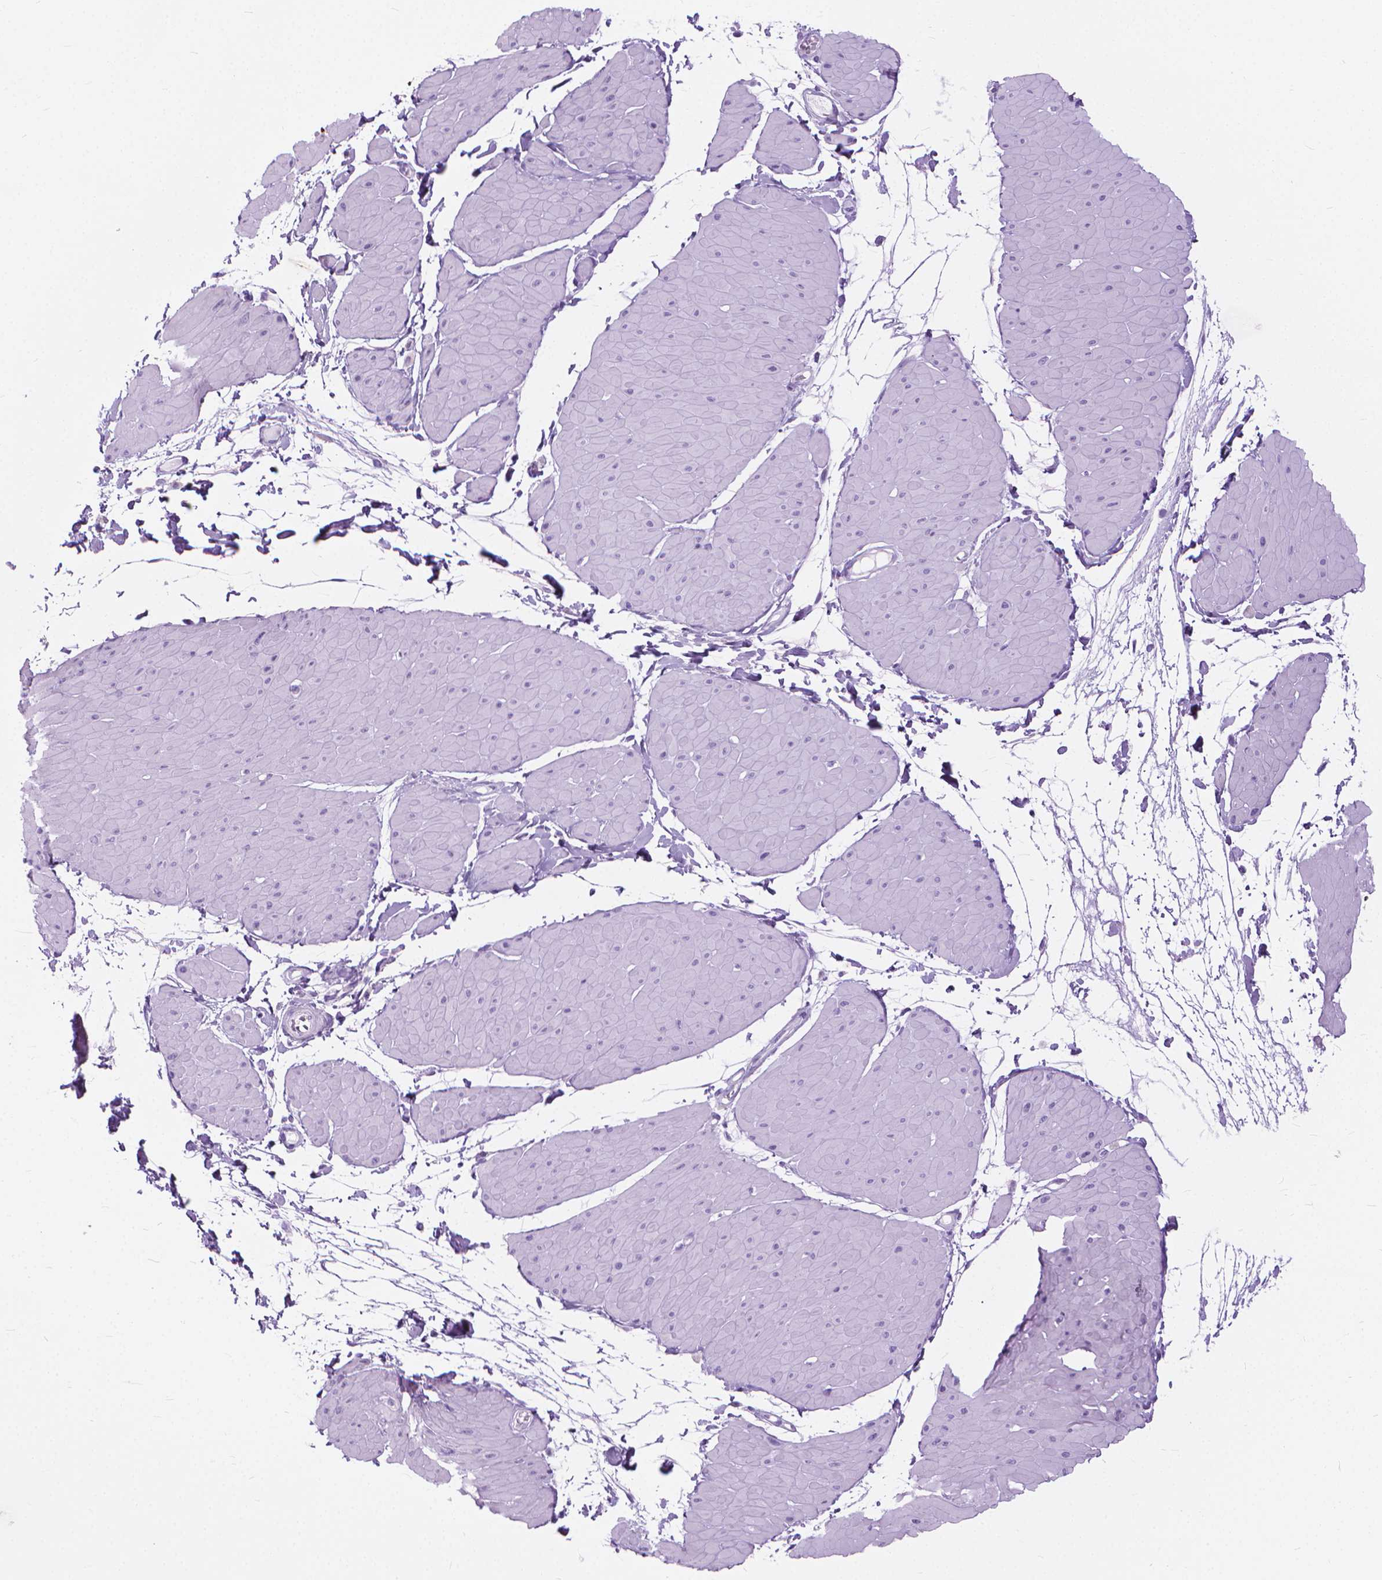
{"staining": {"intensity": "negative", "quantity": "none", "location": "none"}, "tissue": "adipose tissue", "cell_type": "Adipocytes", "image_type": "normal", "snomed": [{"axis": "morphology", "description": "Normal tissue, NOS"}, {"axis": "topography", "description": "Smooth muscle"}, {"axis": "topography", "description": "Peripheral nerve tissue"}], "caption": "Immunohistochemical staining of normal adipose tissue shows no significant expression in adipocytes. The staining was performed using DAB to visualize the protein expression in brown, while the nuclei were stained in blue with hematoxylin (Magnification: 20x).", "gene": "HTR2B", "patient": {"sex": "male", "age": 58}}